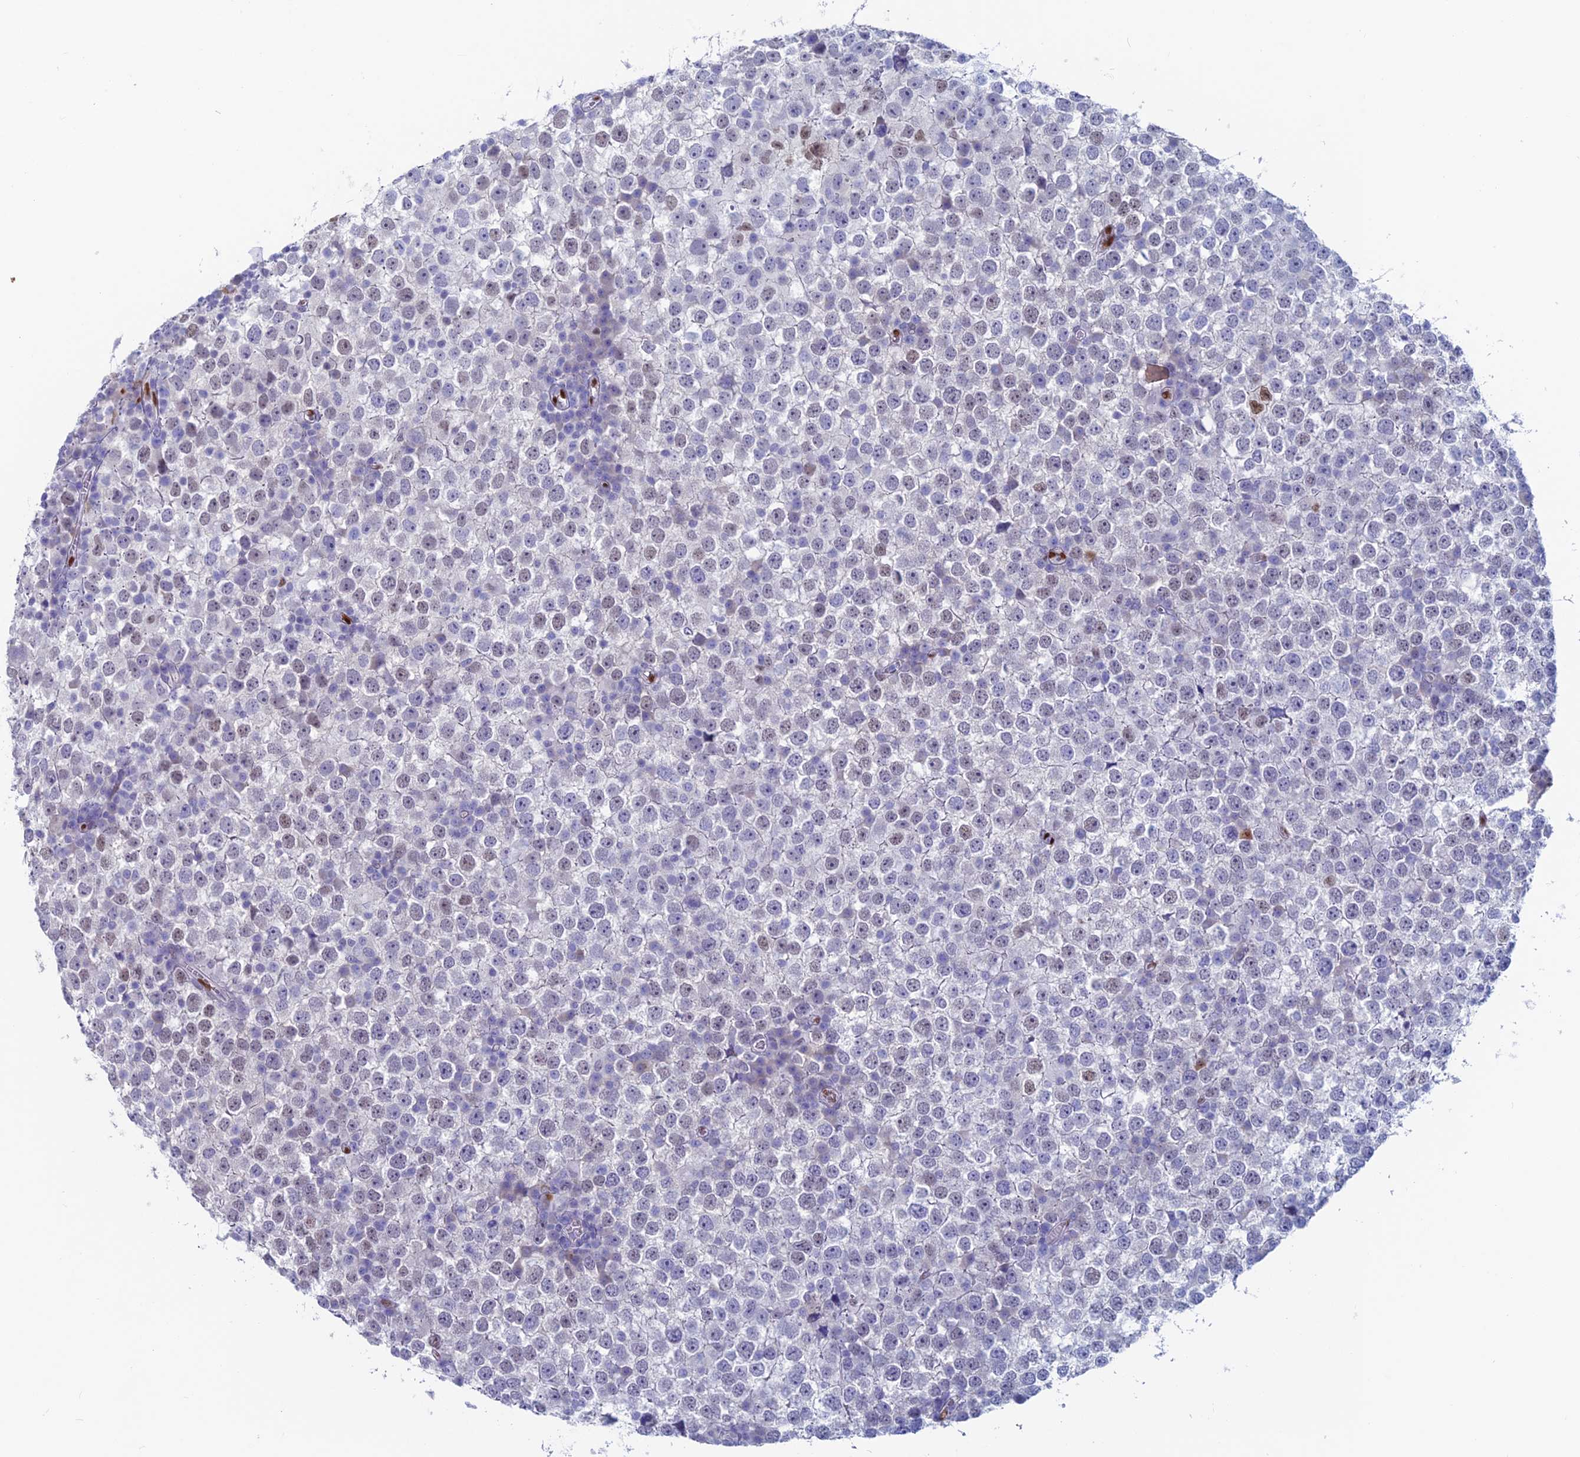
{"staining": {"intensity": "negative", "quantity": "none", "location": "none"}, "tissue": "testis cancer", "cell_type": "Tumor cells", "image_type": "cancer", "snomed": [{"axis": "morphology", "description": "Seminoma, NOS"}, {"axis": "topography", "description": "Testis"}], "caption": "Tumor cells show no significant staining in testis seminoma. The staining is performed using DAB brown chromogen with nuclei counter-stained in using hematoxylin.", "gene": "NOL4L", "patient": {"sex": "male", "age": 65}}